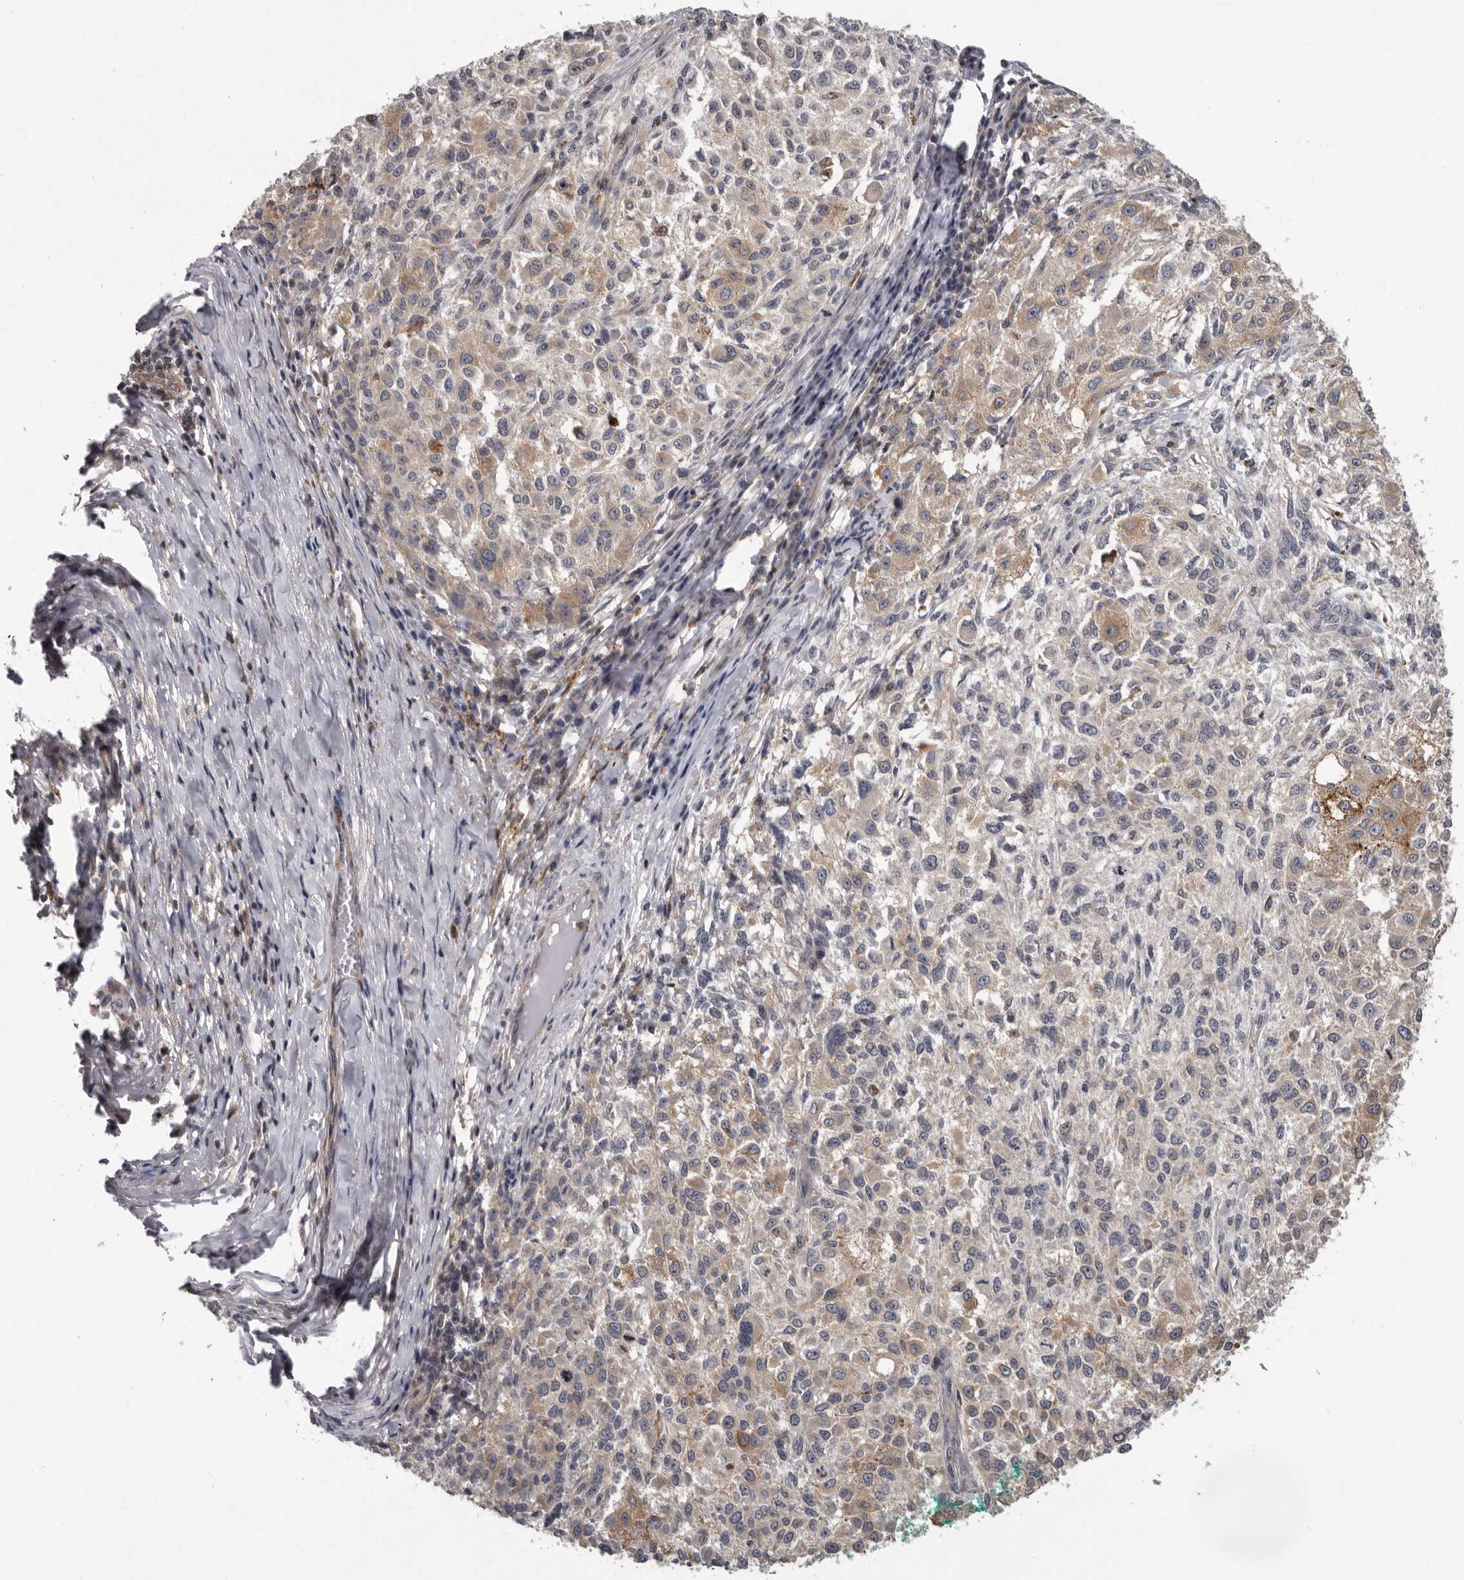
{"staining": {"intensity": "weak", "quantity": "<25%", "location": "cytoplasmic/membranous"}, "tissue": "melanoma", "cell_type": "Tumor cells", "image_type": "cancer", "snomed": [{"axis": "morphology", "description": "Necrosis, NOS"}, {"axis": "morphology", "description": "Malignant melanoma, NOS"}, {"axis": "topography", "description": "Skin"}], "caption": "Tumor cells are negative for brown protein staining in melanoma. Nuclei are stained in blue.", "gene": "FGFR4", "patient": {"sex": "female", "age": 87}}